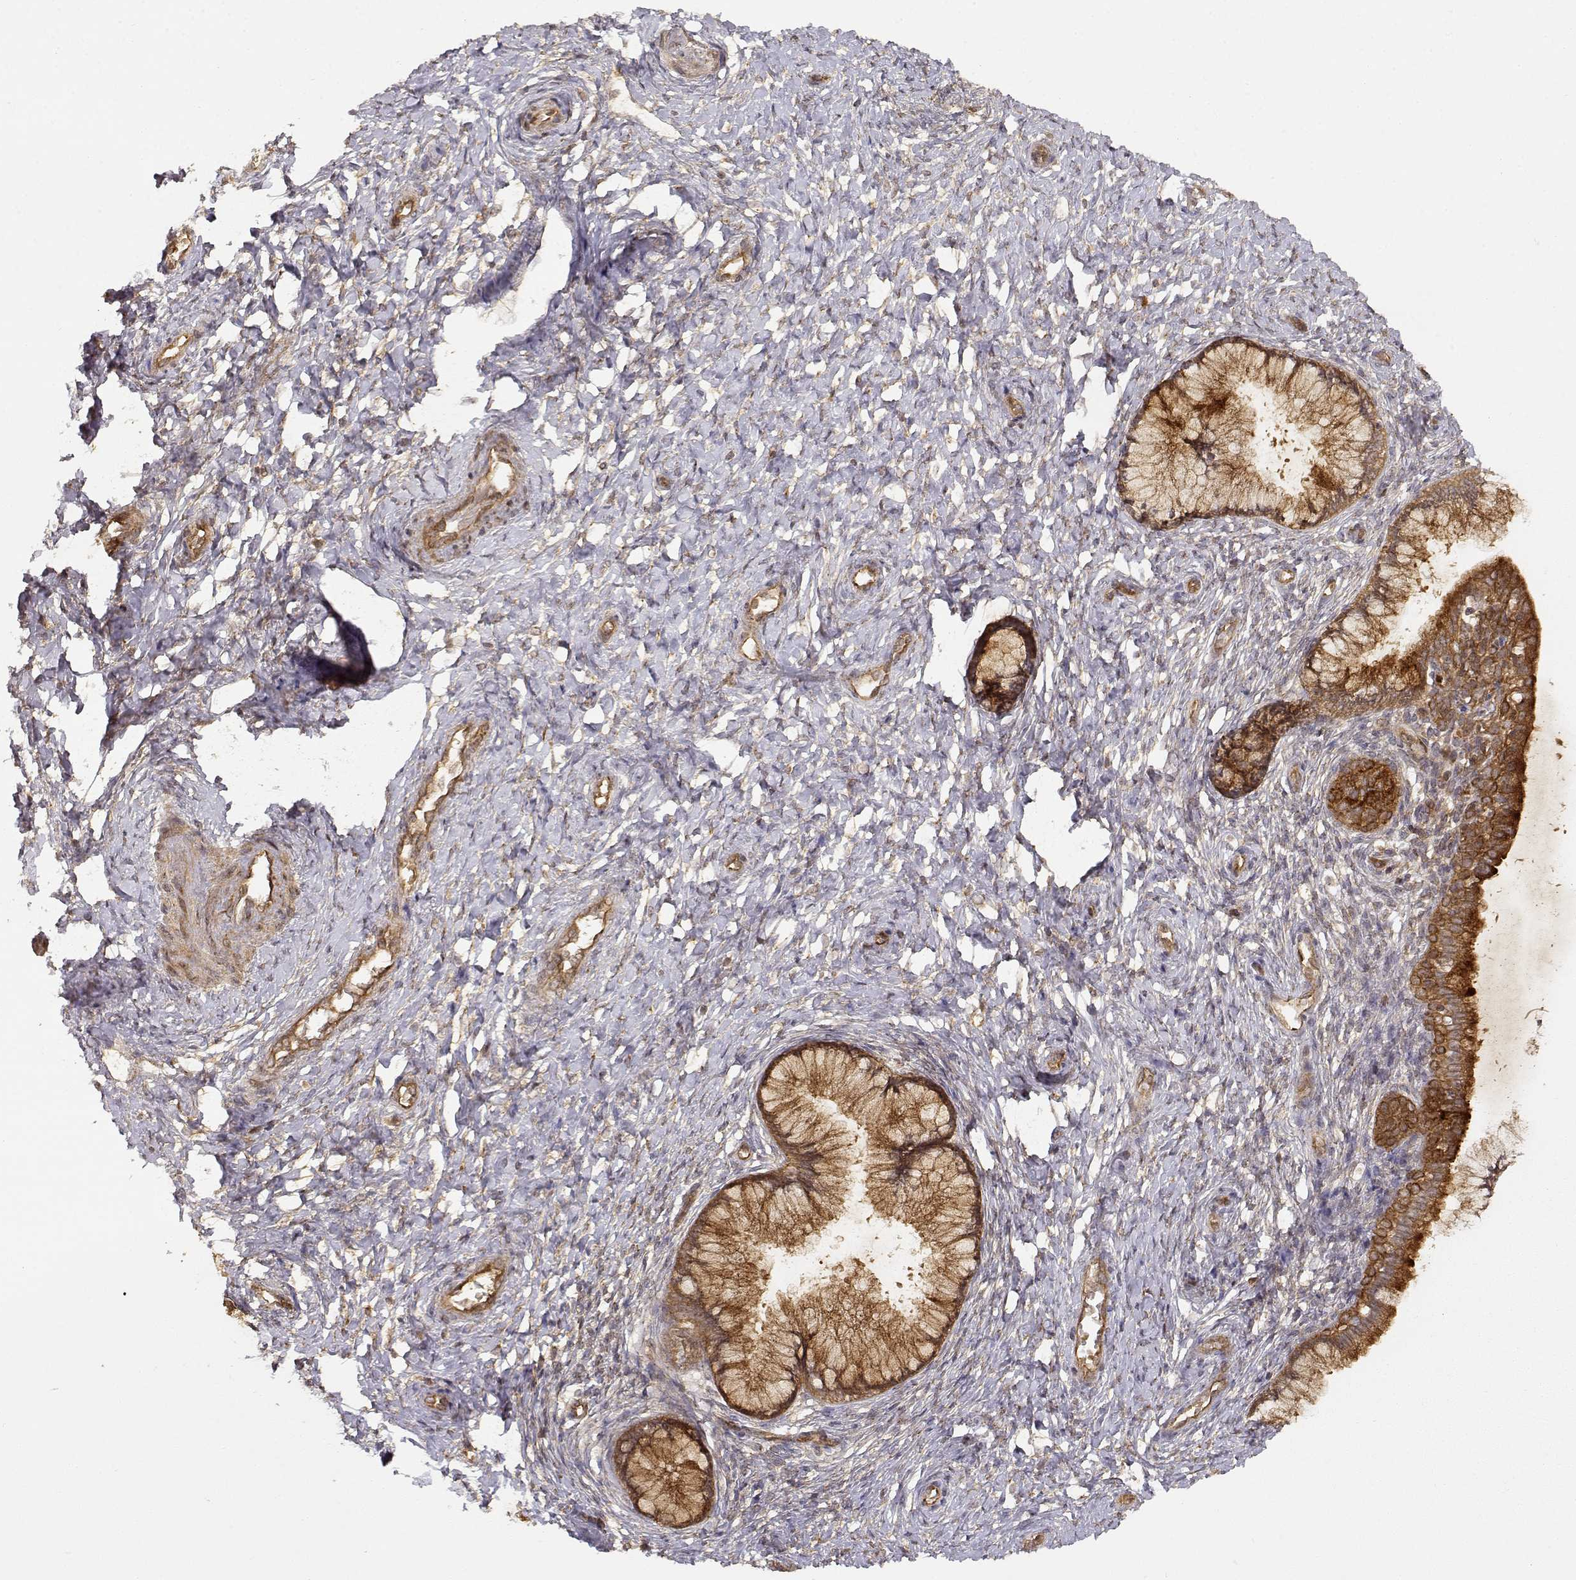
{"staining": {"intensity": "strong", "quantity": ">75%", "location": "cytoplasmic/membranous"}, "tissue": "cervix", "cell_type": "Glandular cells", "image_type": "normal", "snomed": [{"axis": "morphology", "description": "Normal tissue, NOS"}, {"axis": "topography", "description": "Cervix"}], "caption": "Cervix stained with a brown dye demonstrates strong cytoplasmic/membranous positive staining in about >75% of glandular cells.", "gene": "CDK5RAP2", "patient": {"sex": "female", "age": 37}}